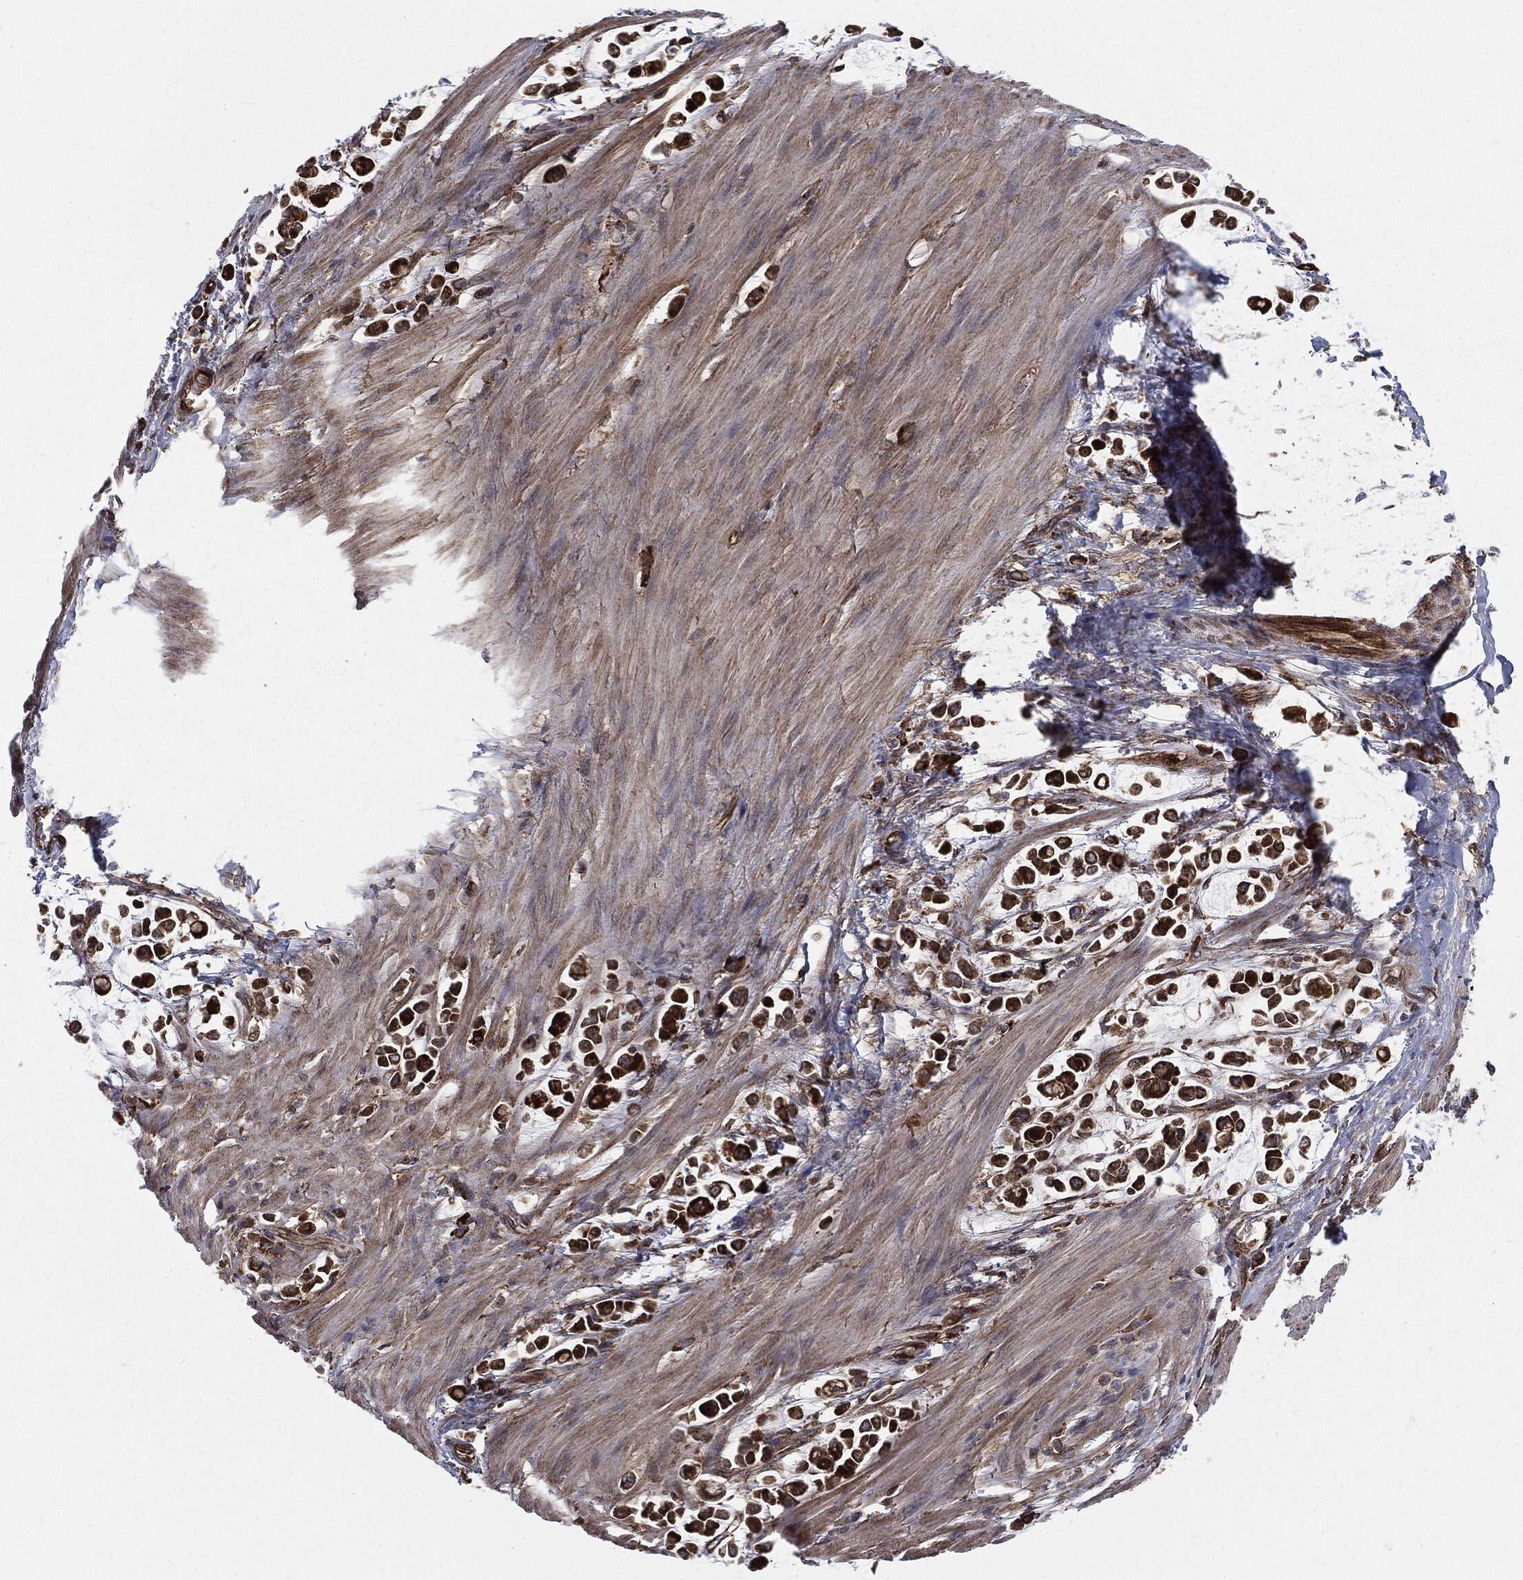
{"staining": {"intensity": "strong", "quantity": ">75%", "location": "cytoplasmic/membranous"}, "tissue": "stomach cancer", "cell_type": "Tumor cells", "image_type": "cancer", "snomed": [{"axis": "morphology", "description": "Adenocarcinoma, NOS"}, {"axis": "topography", "description": "Stomach"}], "caption": "Protein expression analysis of human stomach cancer reveals strong cytoplasmic/membranous staining in about >75% of tumor cells.", "gene": "CYLD", "patient": {"sex": "male", "age": 82}}